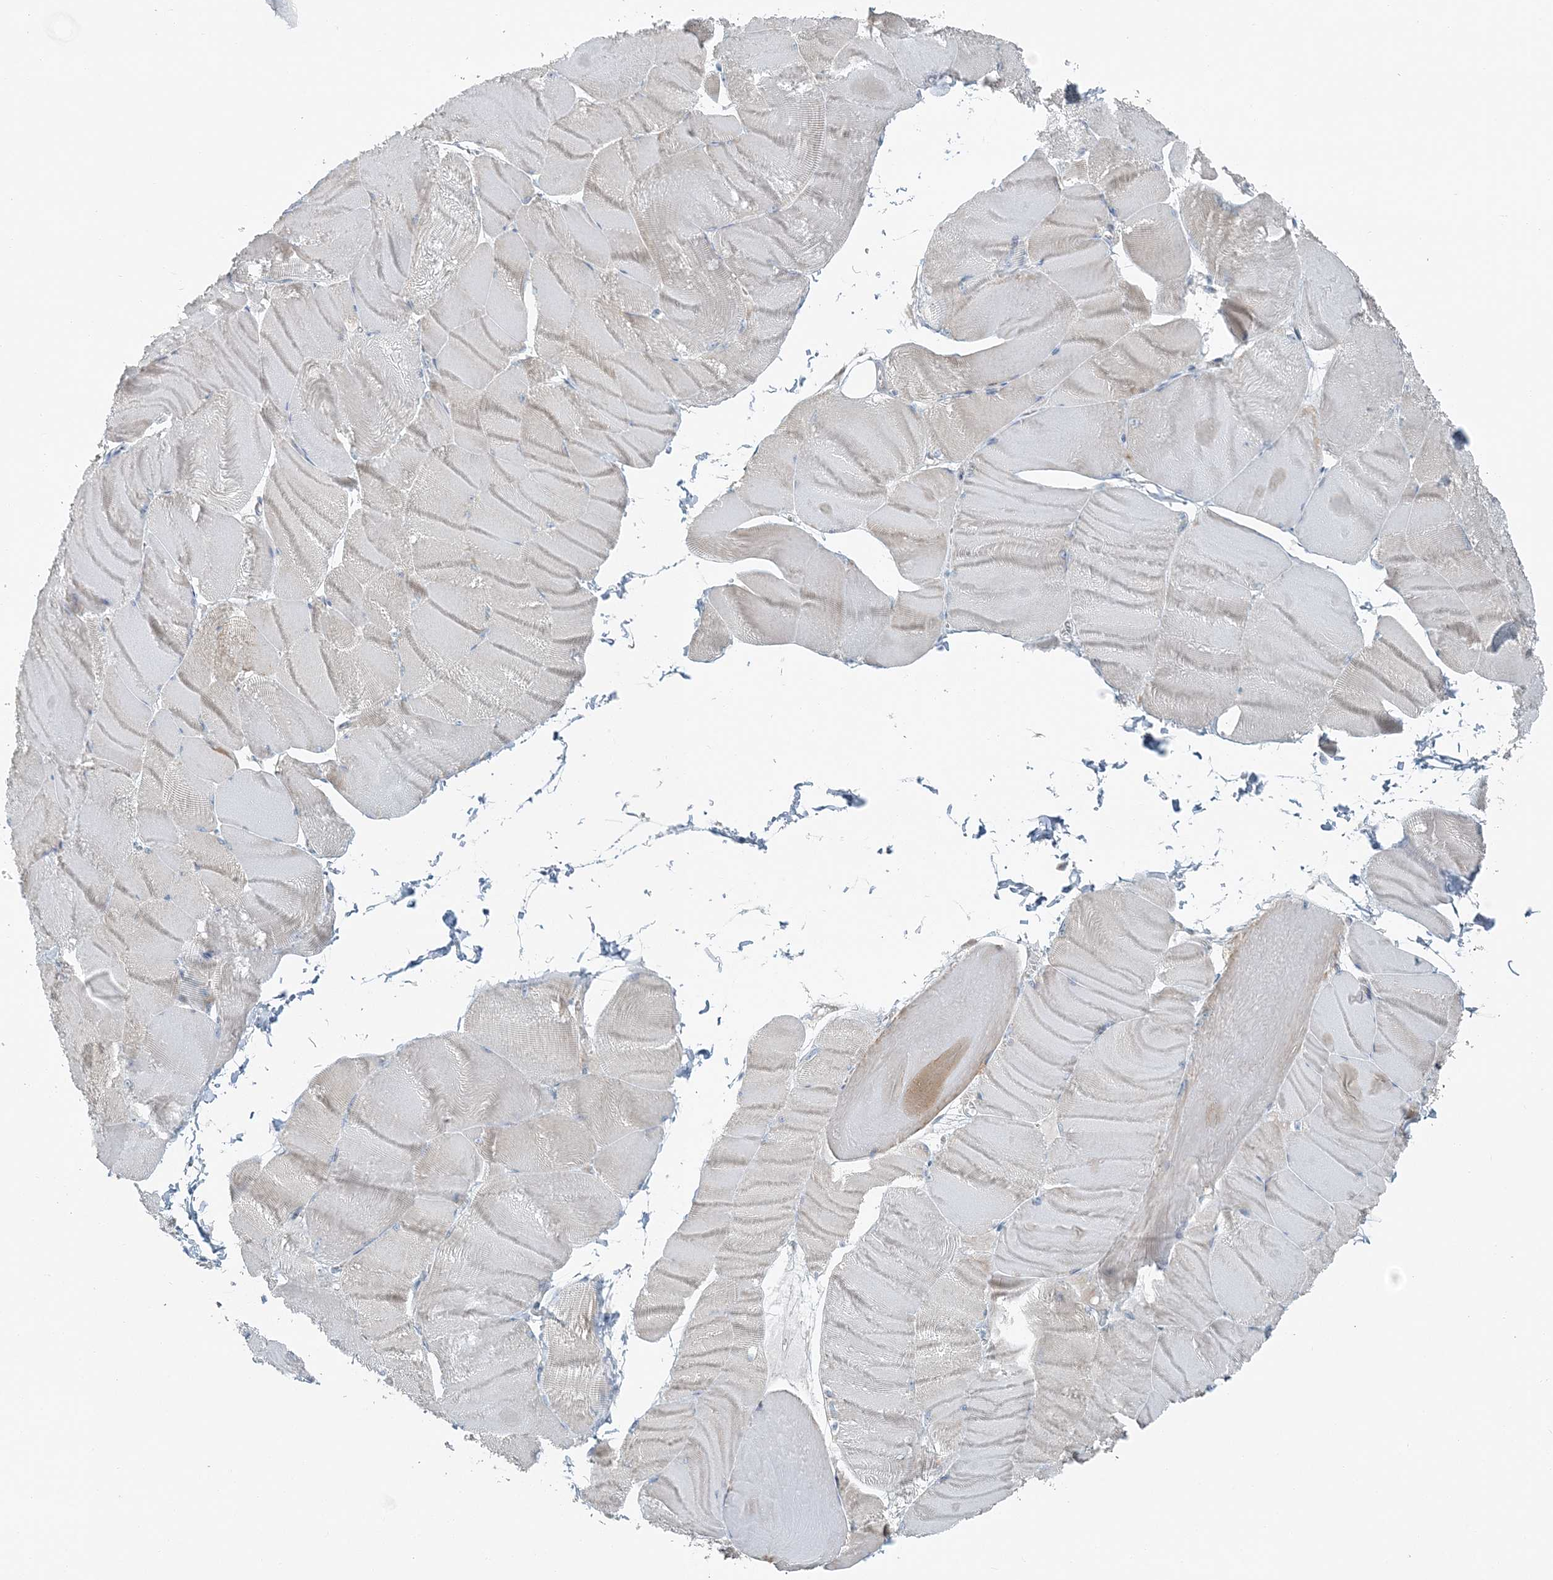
{"staining": {"intensity": "weak", "quantity": "<25%", "location": "cytoplasmic/membranous"}, "tissue": "skeletal muscle", "cell_type": "Myocytes", "image_type": "normal", "snomed": [{"axis": "morphology", "description": "Normal tissue, NOS"}, {"axis": "morphology", "description": "Basal cell carcinoma"}, {"axis": "topography", "description": "Skeletal muscle"}], "caption": "IHC photomicrograph of unremarkable skeletal muscle: human skeletal muscle stained with DAB (3,3'-diaminobenzidine) displays no significant protein expression in myocytes. Brightfield microscopy of IHC stained with DAB (brown) and hematoxylin (blue), captured at high magnification.", "gene": "SLC22A16", "patient": {"sex": "female", "age": 64}}